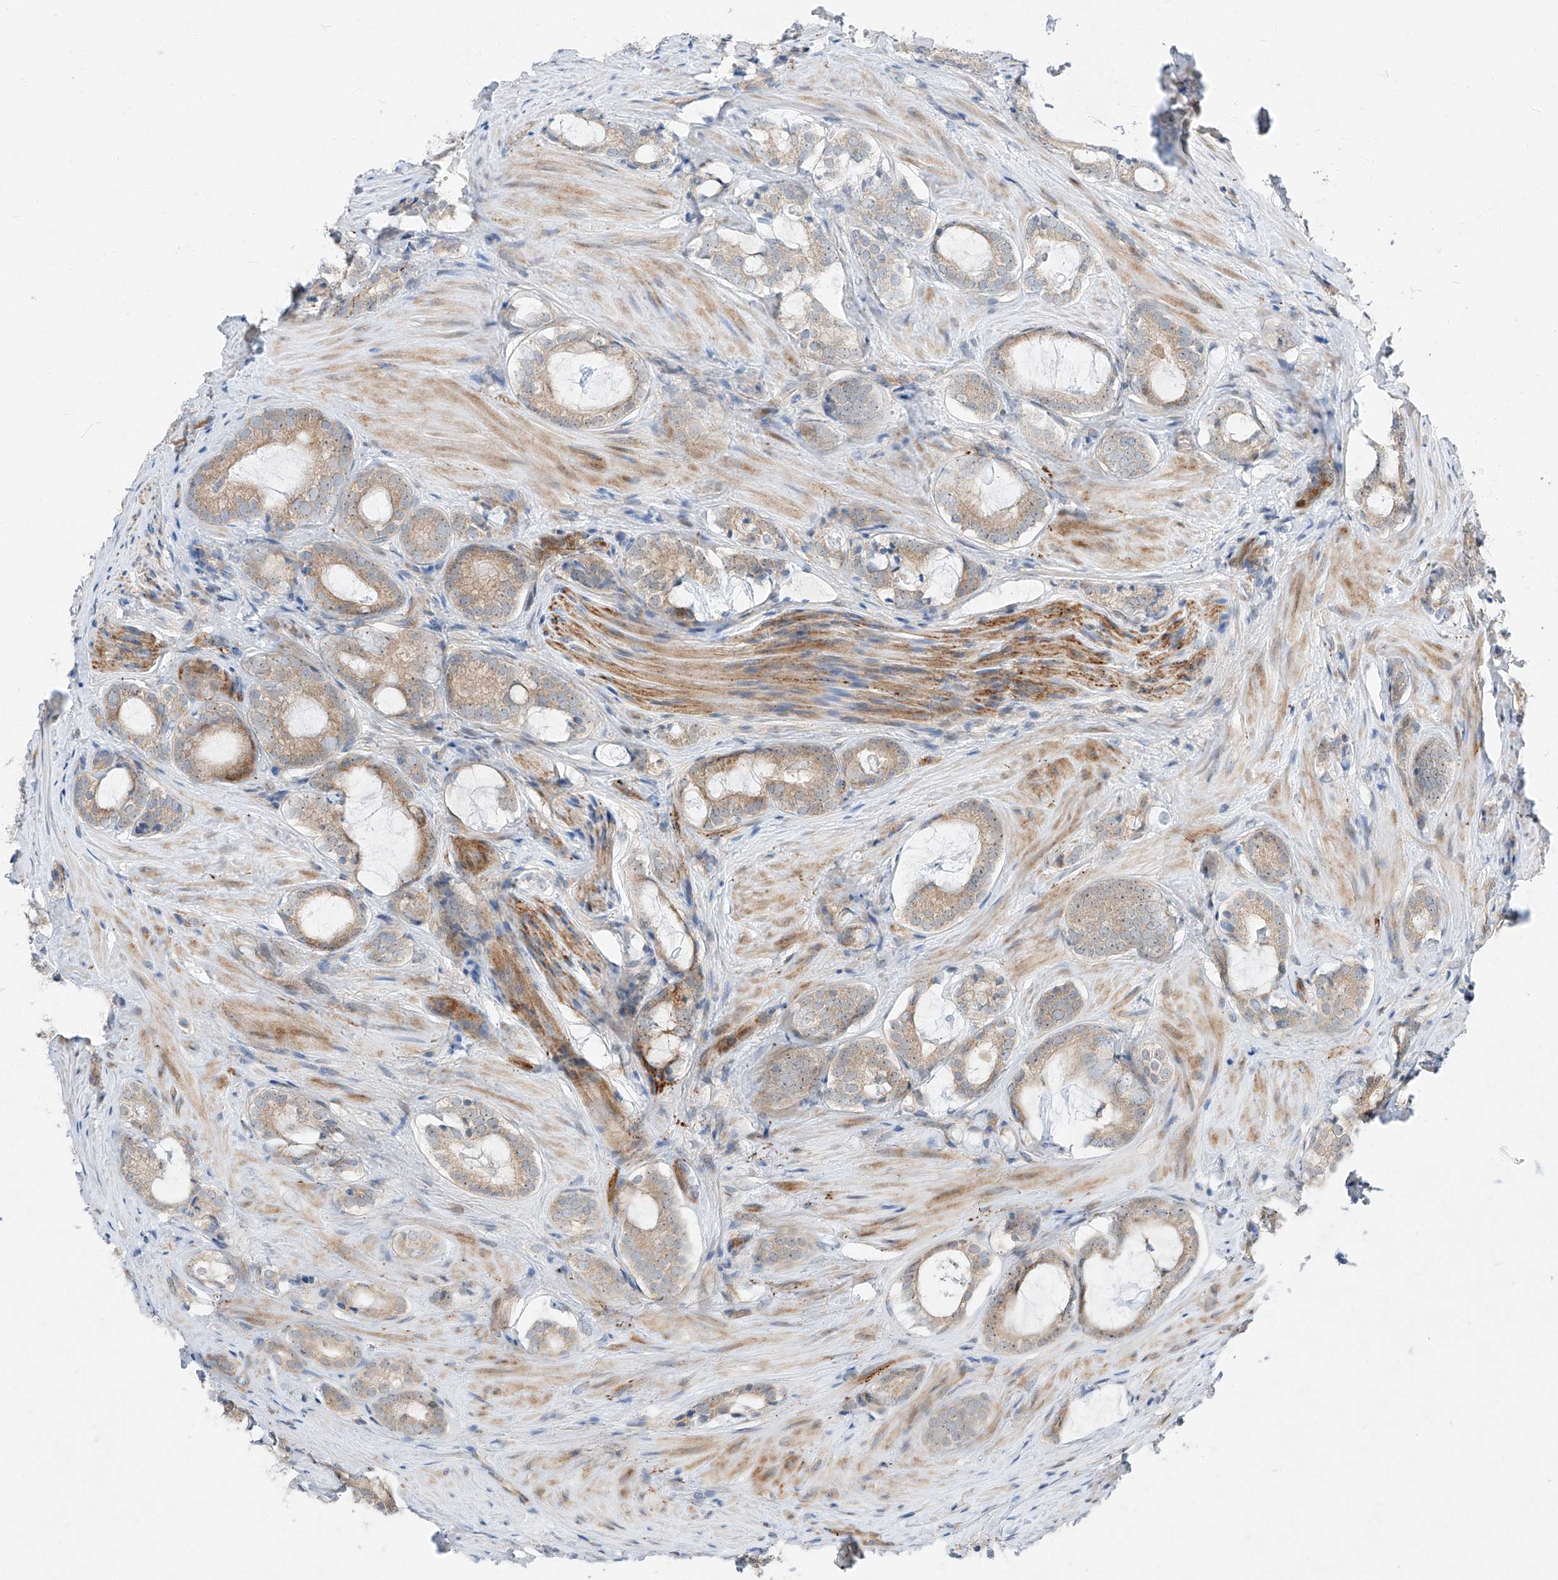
{"staining": {"intensity": "weak", "quantity": ">75%", "location": "cytoplasmic/membranous"}, "tissue": "prostate cancer", "cell_type": "Tumor cells", "image_type": "cancer", "snomed": [{"axis": "morphology", "description": "Adenocarcinoma, High grade"}, {"axis": "topography", "description": "Prostate"}], "caption": "Immunohistochemistry (DAB (3,3'-diaminobenzidine)) staining of human adenocarcinoma (high-grade) (prostate) exhibits weak cytoplasmic/membranous protein staining in about >75% of tumor cells.", "gene": "CLDND1", "patient": {"sex": "male", "age": 63}}